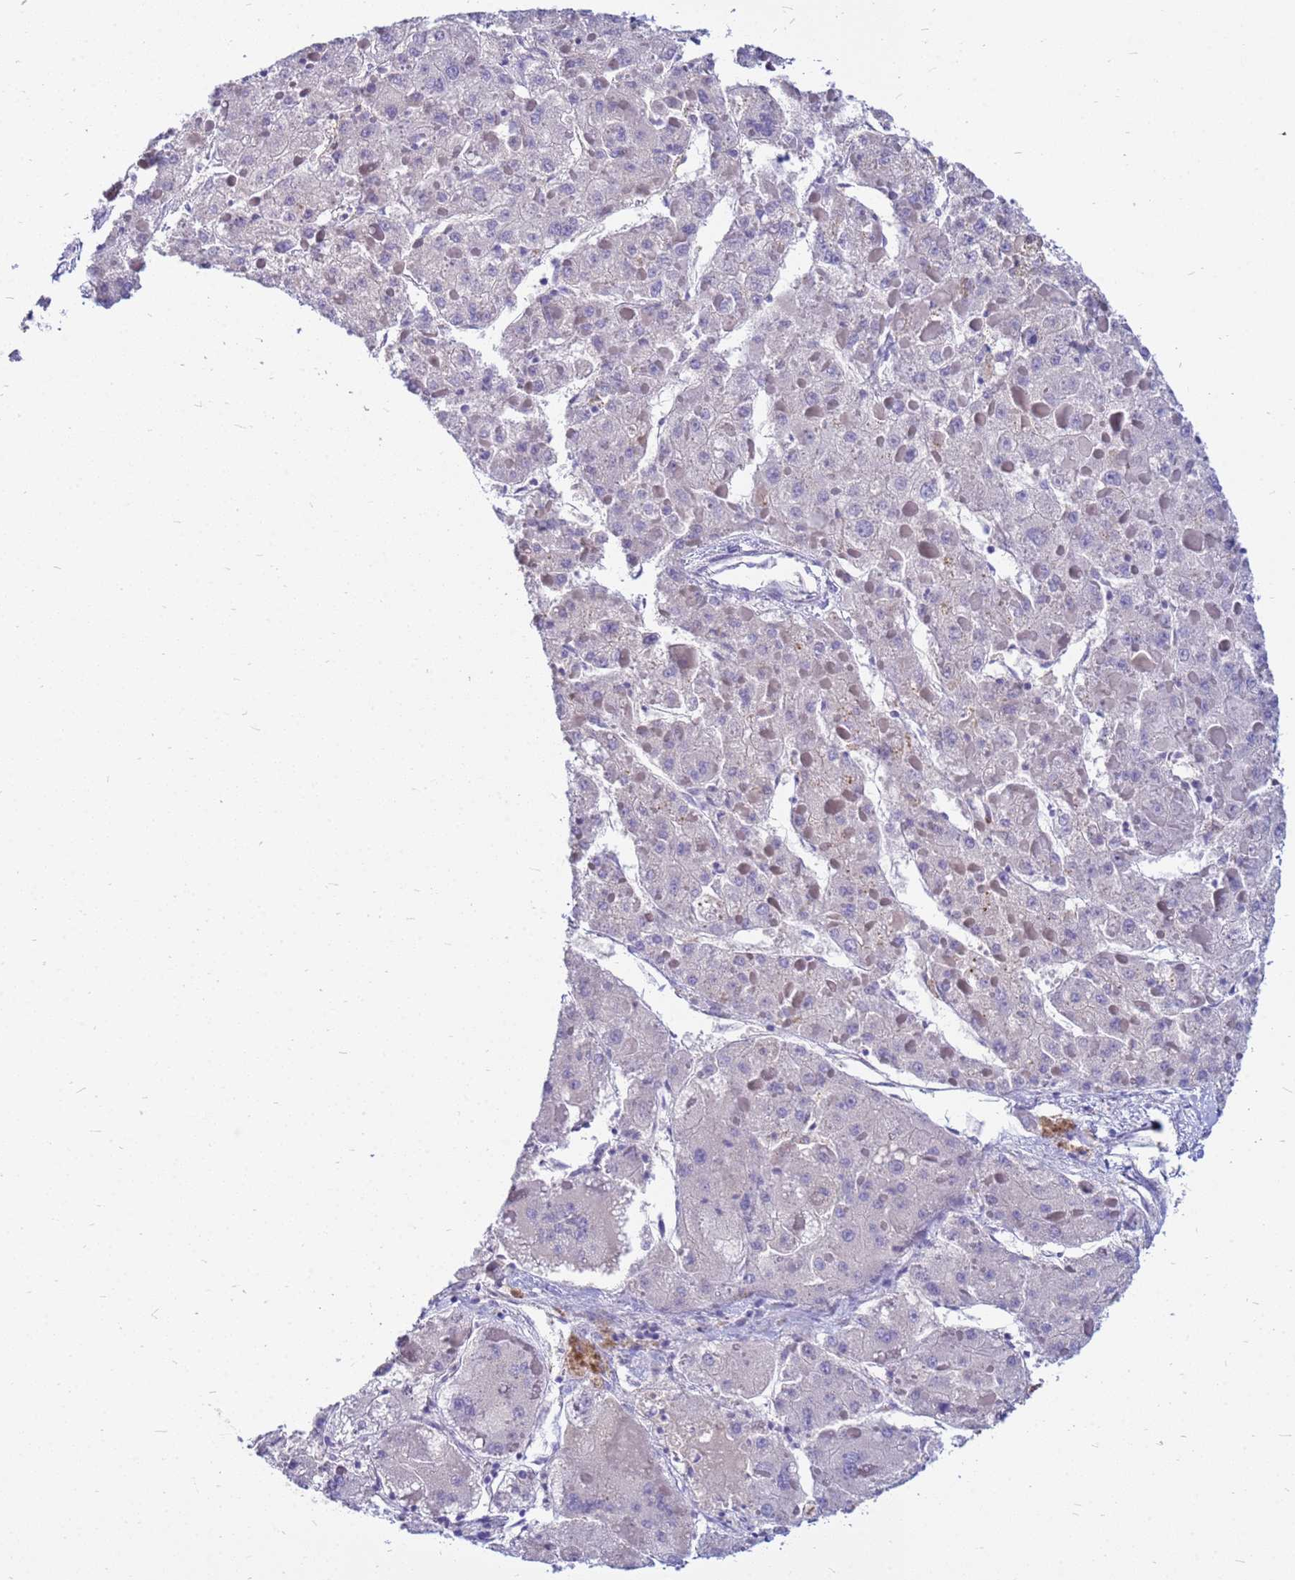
{"staining": {"intensity": "negative", "quantity": "none", "location": "none"}, "tissue": "liver cancer", "cell_type": "Tumor cells", "image_type": "cancer", "snomed": [{"axis": "morphology", "description": "Carcinoma, Hepatocellular, NOS"}, {"axis": "topography", "description": "Liver"}], "caption": "Tumor cells are negative for brown protein staining in liver cancer (hepatocellular carcinoma).", "gene": "DPRX", "patient": {"sex": "female", "age": 73}}